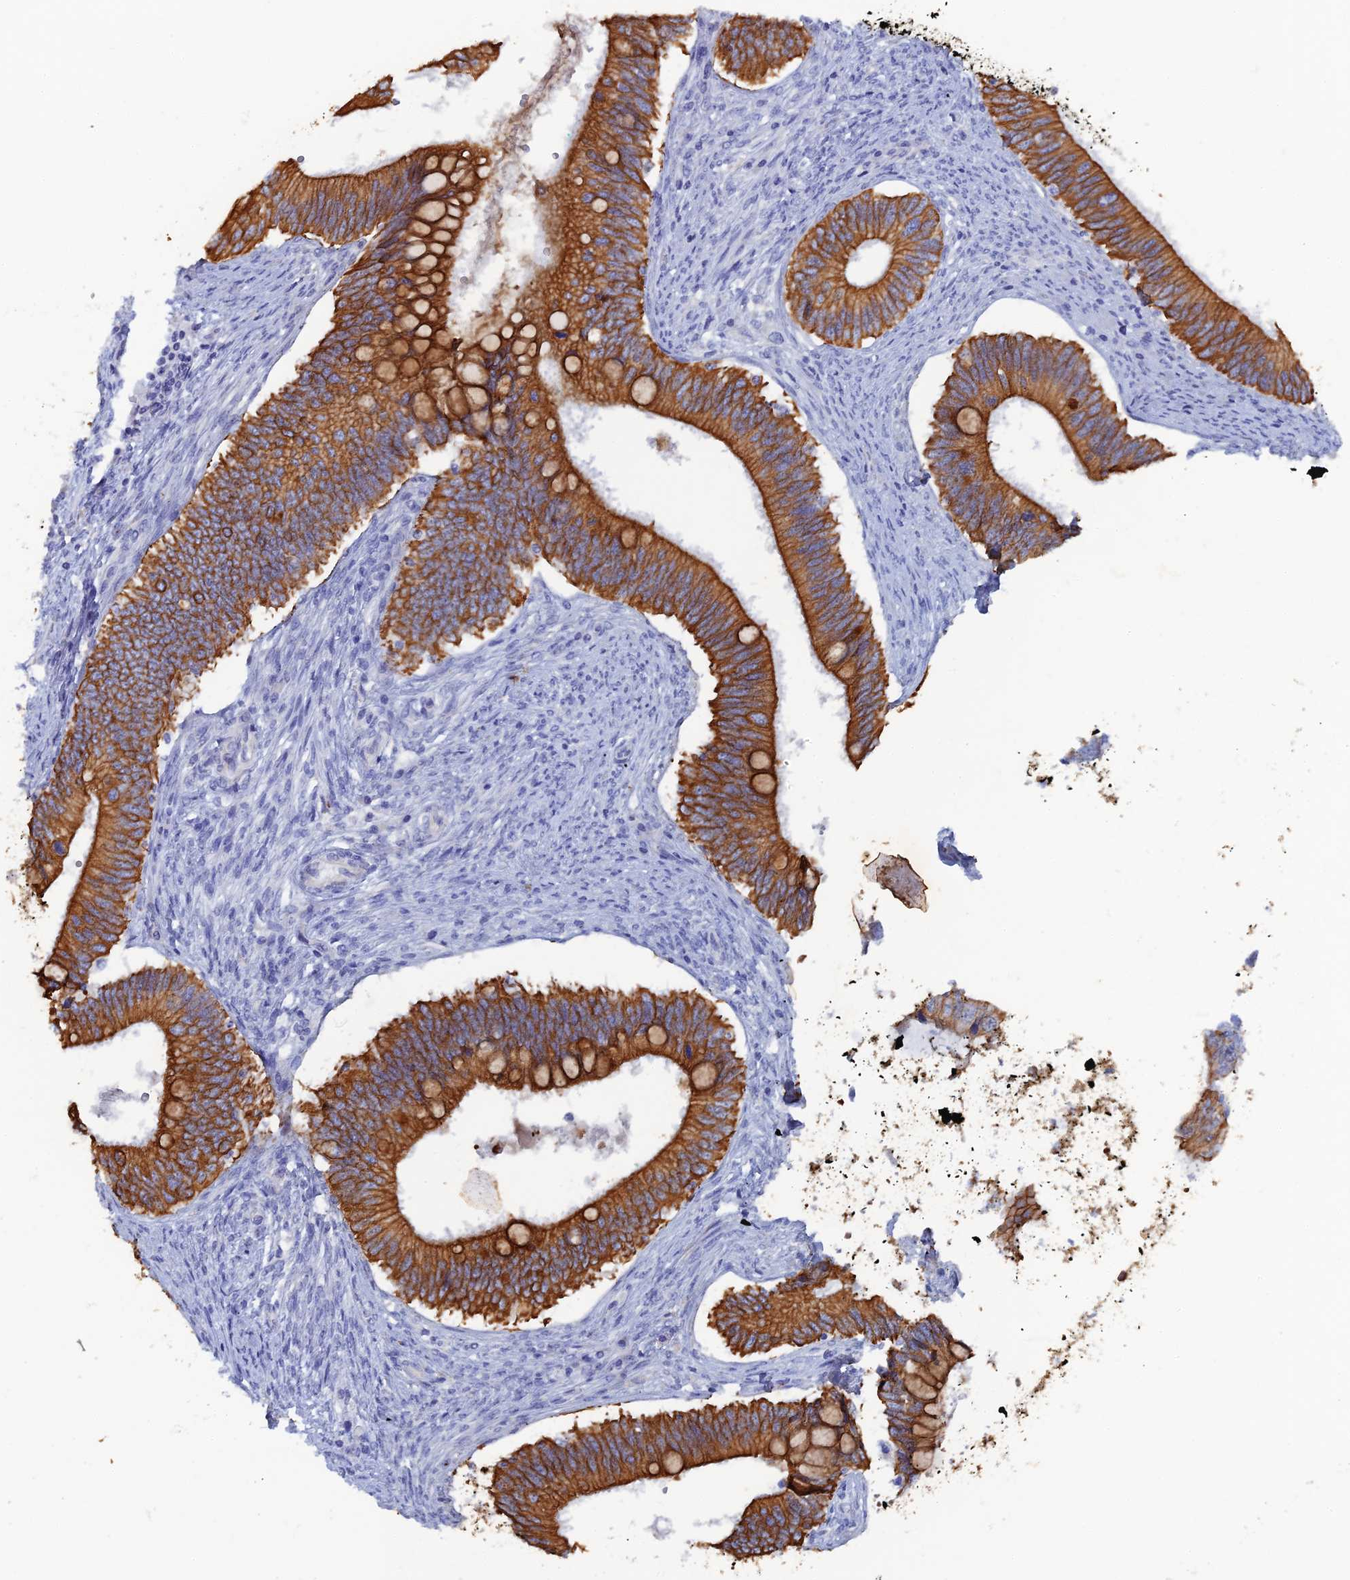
{"staining": {"intensity": "strong", "quantity": ">75%", "location": "cytoplasmic/membranous"}, "tissue": "cervical cancer", "cell_type": "Tumor cells", "image_type": "cancer", "snomed": [{"axis": "morphology", "description": "Adenocarcinoma, NOS"}, {"axis": "topography", "description": "Cervix"}], "caption": "IHC (DAB (3,3'-diaminobenzidine)) staining of human cervical cancer (adenocarcinoma) shows strong cytoplasmic/membranous protein staining in approximately >75% of tumor cells. The protein of interest is shown in brown color, while the nuclei are stained blue.", "gene": "SRFBP1", "patient": {"sex": "female", "age": 42}}